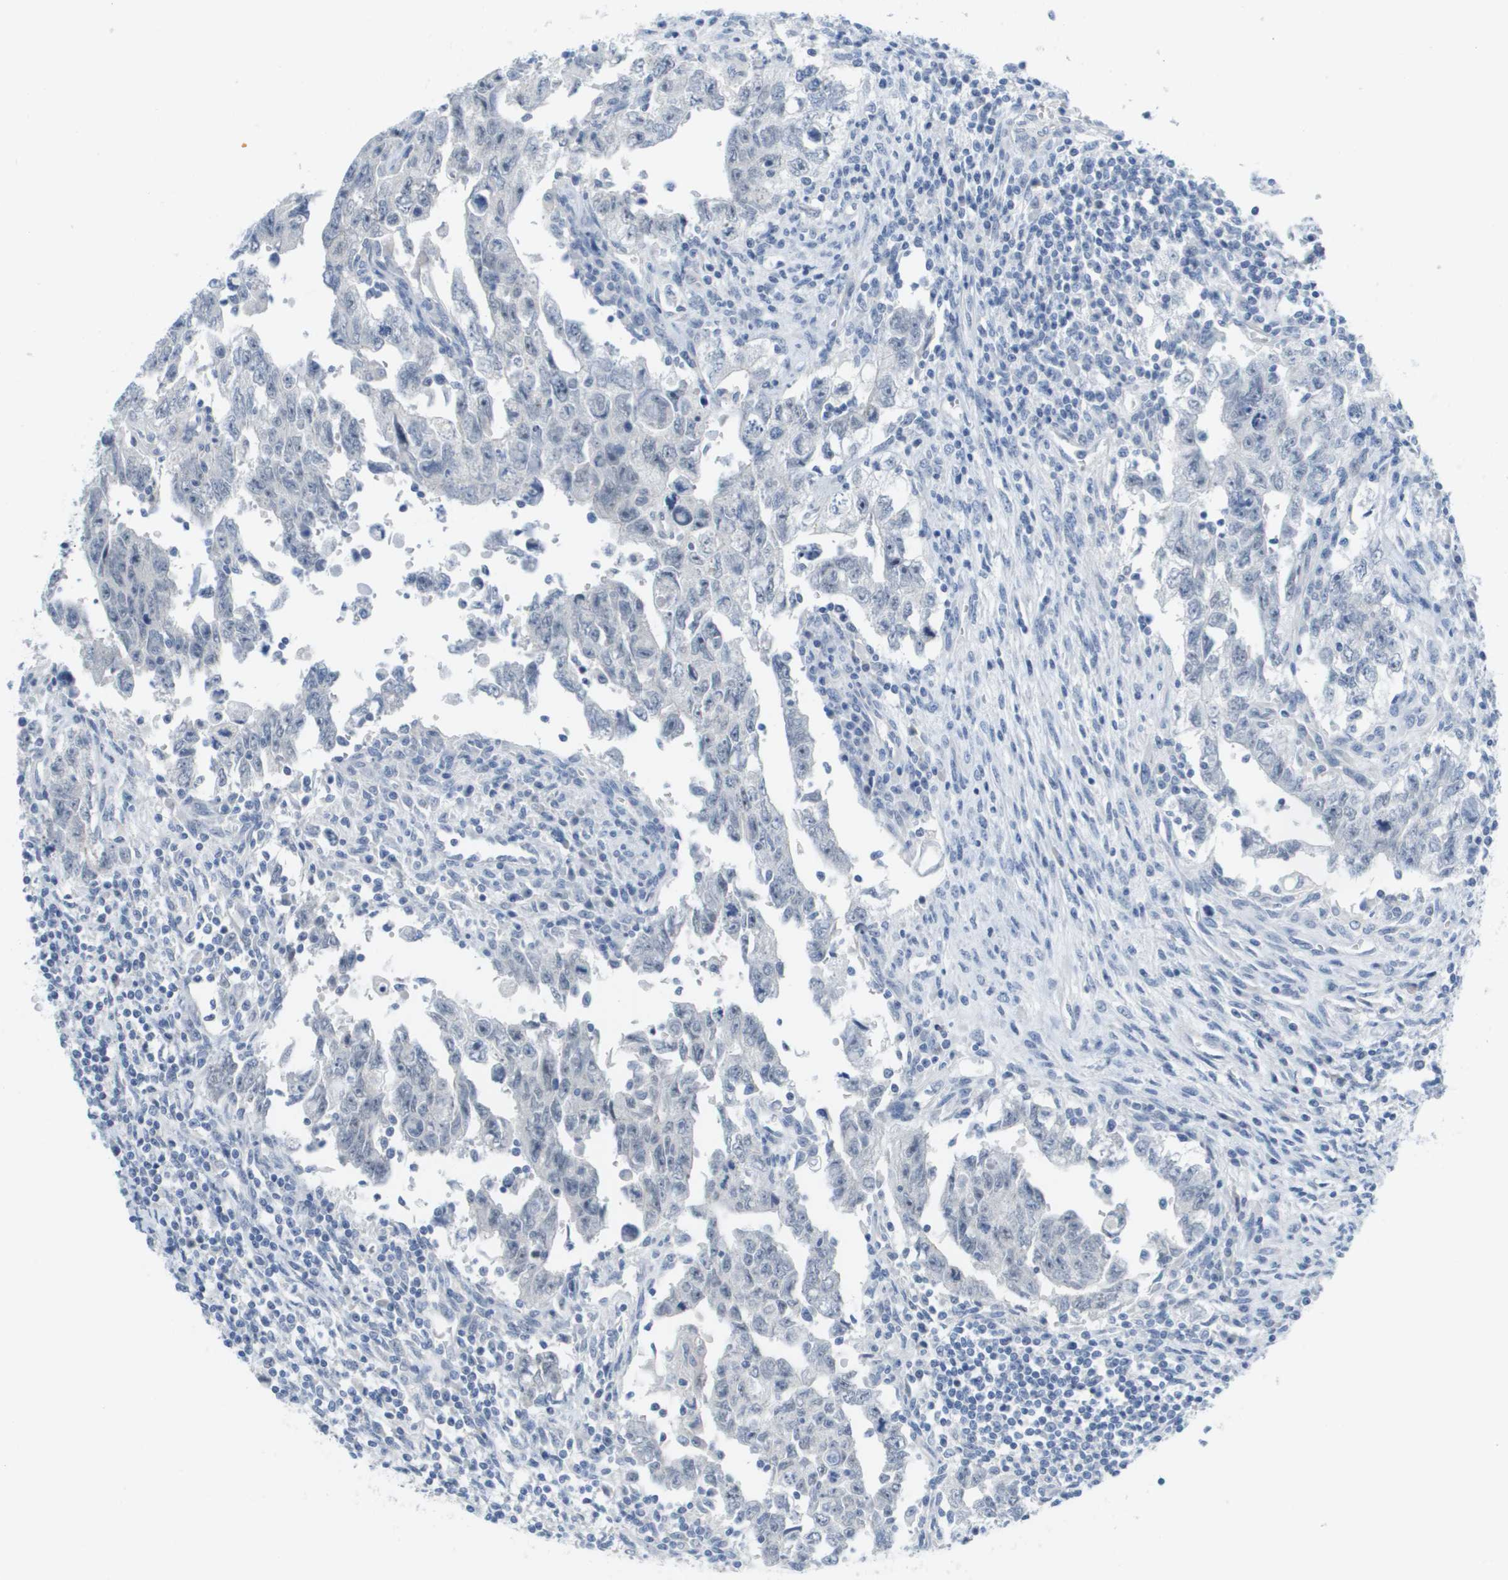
{"staining": {"intensity": "negative", "quantity": "none", "location": "none"}, "tissue": "testis cancer", "cell_type": "Tumor cells", "image_type": "cancer", "snomed": [{"axis": "morphology", "description": "Carcinoma, Embryonal, NOS"}, {"axis": "topography", "description": "Testis"}], "caption": "DAB (3,3'-diaminobenzidine) immunohistochemical staining of human embryonal carcinoma (testis) exhibits no significant positivity in tumor cells. The staining is performed using DAB (3,3'-diaminobenzidine) brown chromogen with nuclei counter-stained in using hematoxylin.", "gene": "PDE4A", "patient": {"sex": "male", "age": 28}}